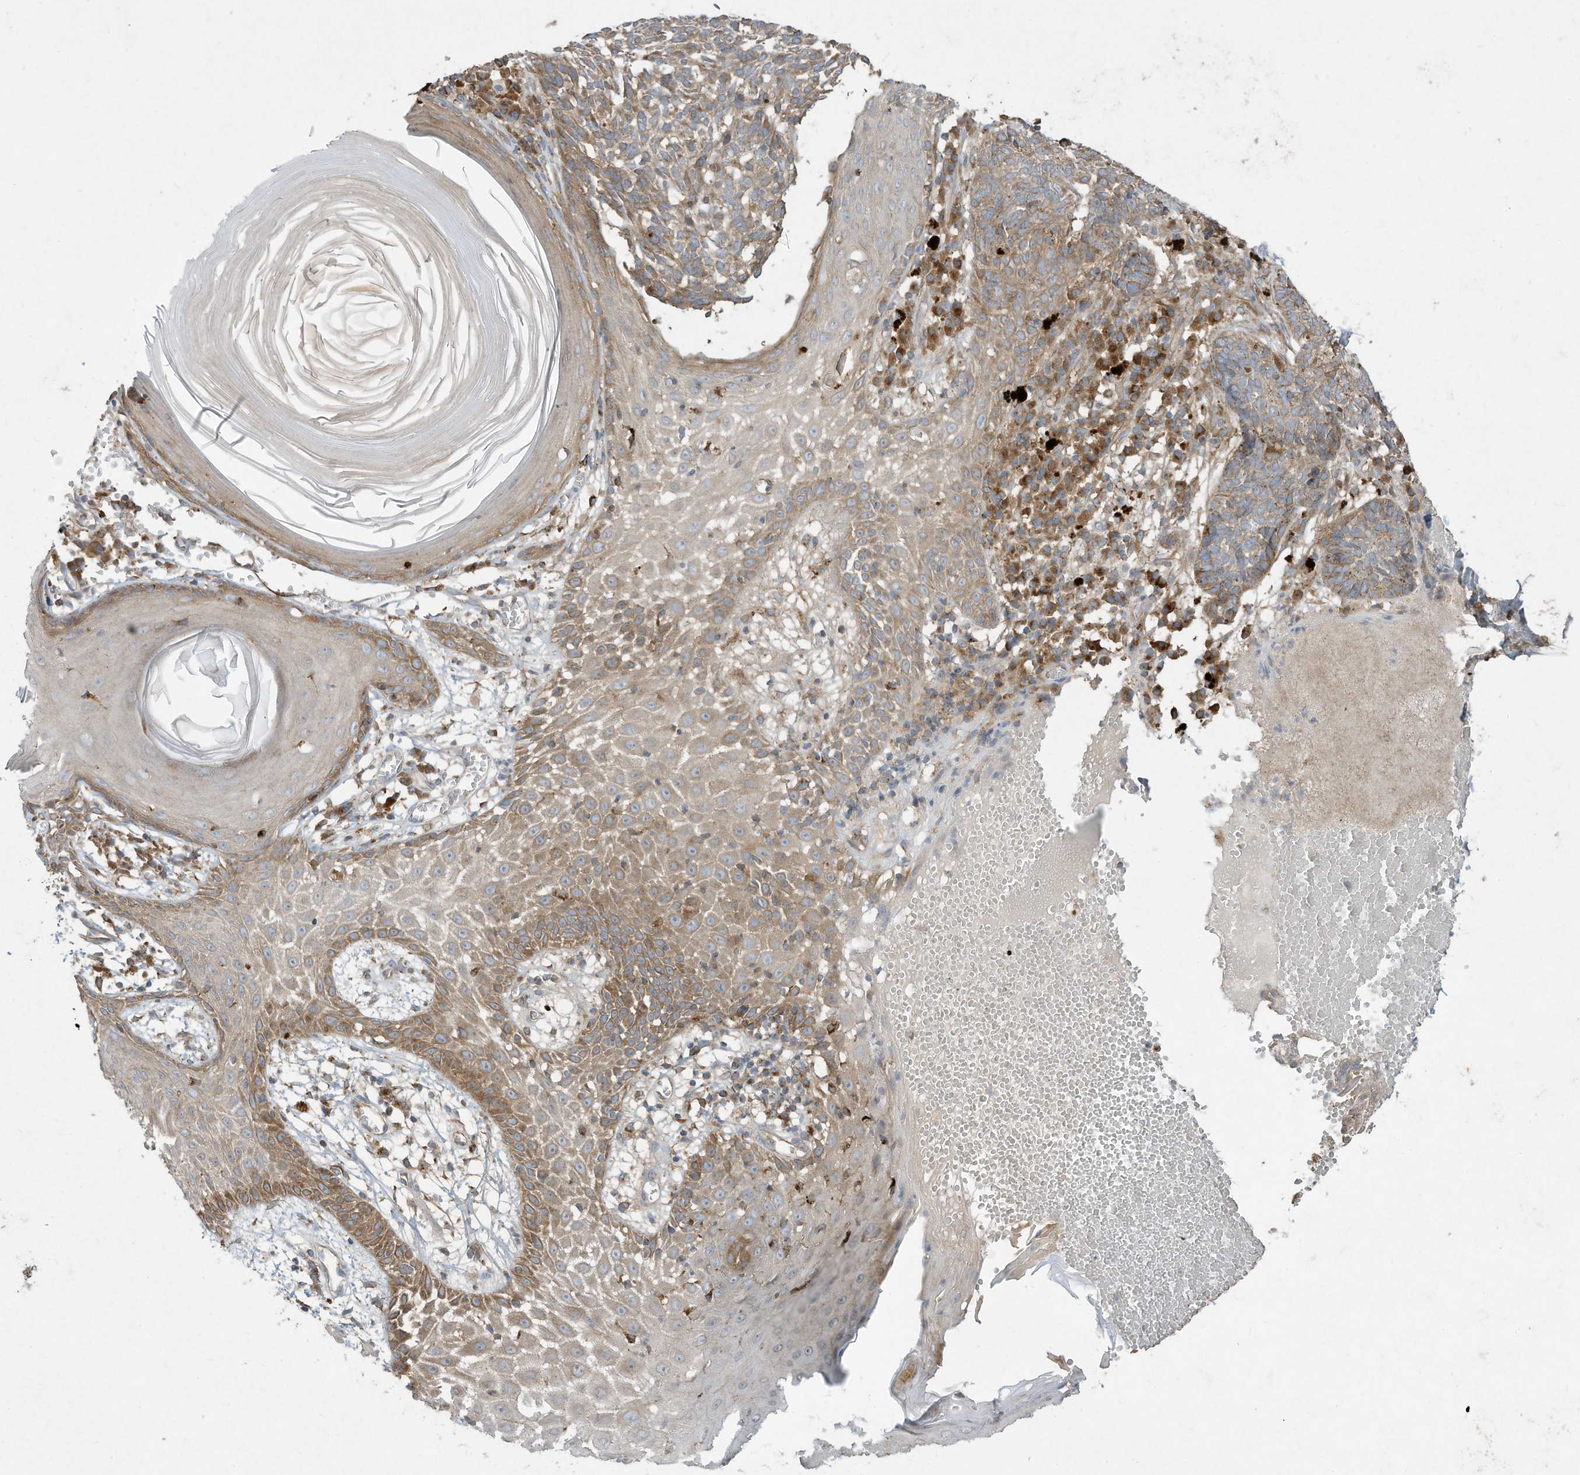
{"staining": {"intensity": "moderate", "quantity": "25%-75%", "location": "cytoplasmic/membranous"}, "tissue": "skin cancer", "cell_type": "Tumor cells", "image_type": "cancer", "snomed": [{"axis": "morphology", "description": "Basal cell carcinoma"}, {"axis": "topography", "description": "Skin"}], "caption": "Immunohistochemical staining of basal cell carcinoma (skin) displays medium levels of moderate cytoplasmic/membranous staining in approximately 25%-75% of tumor cells.", "gene": "SYNJ2", "patient": {"sex": "male", "age": 85}}